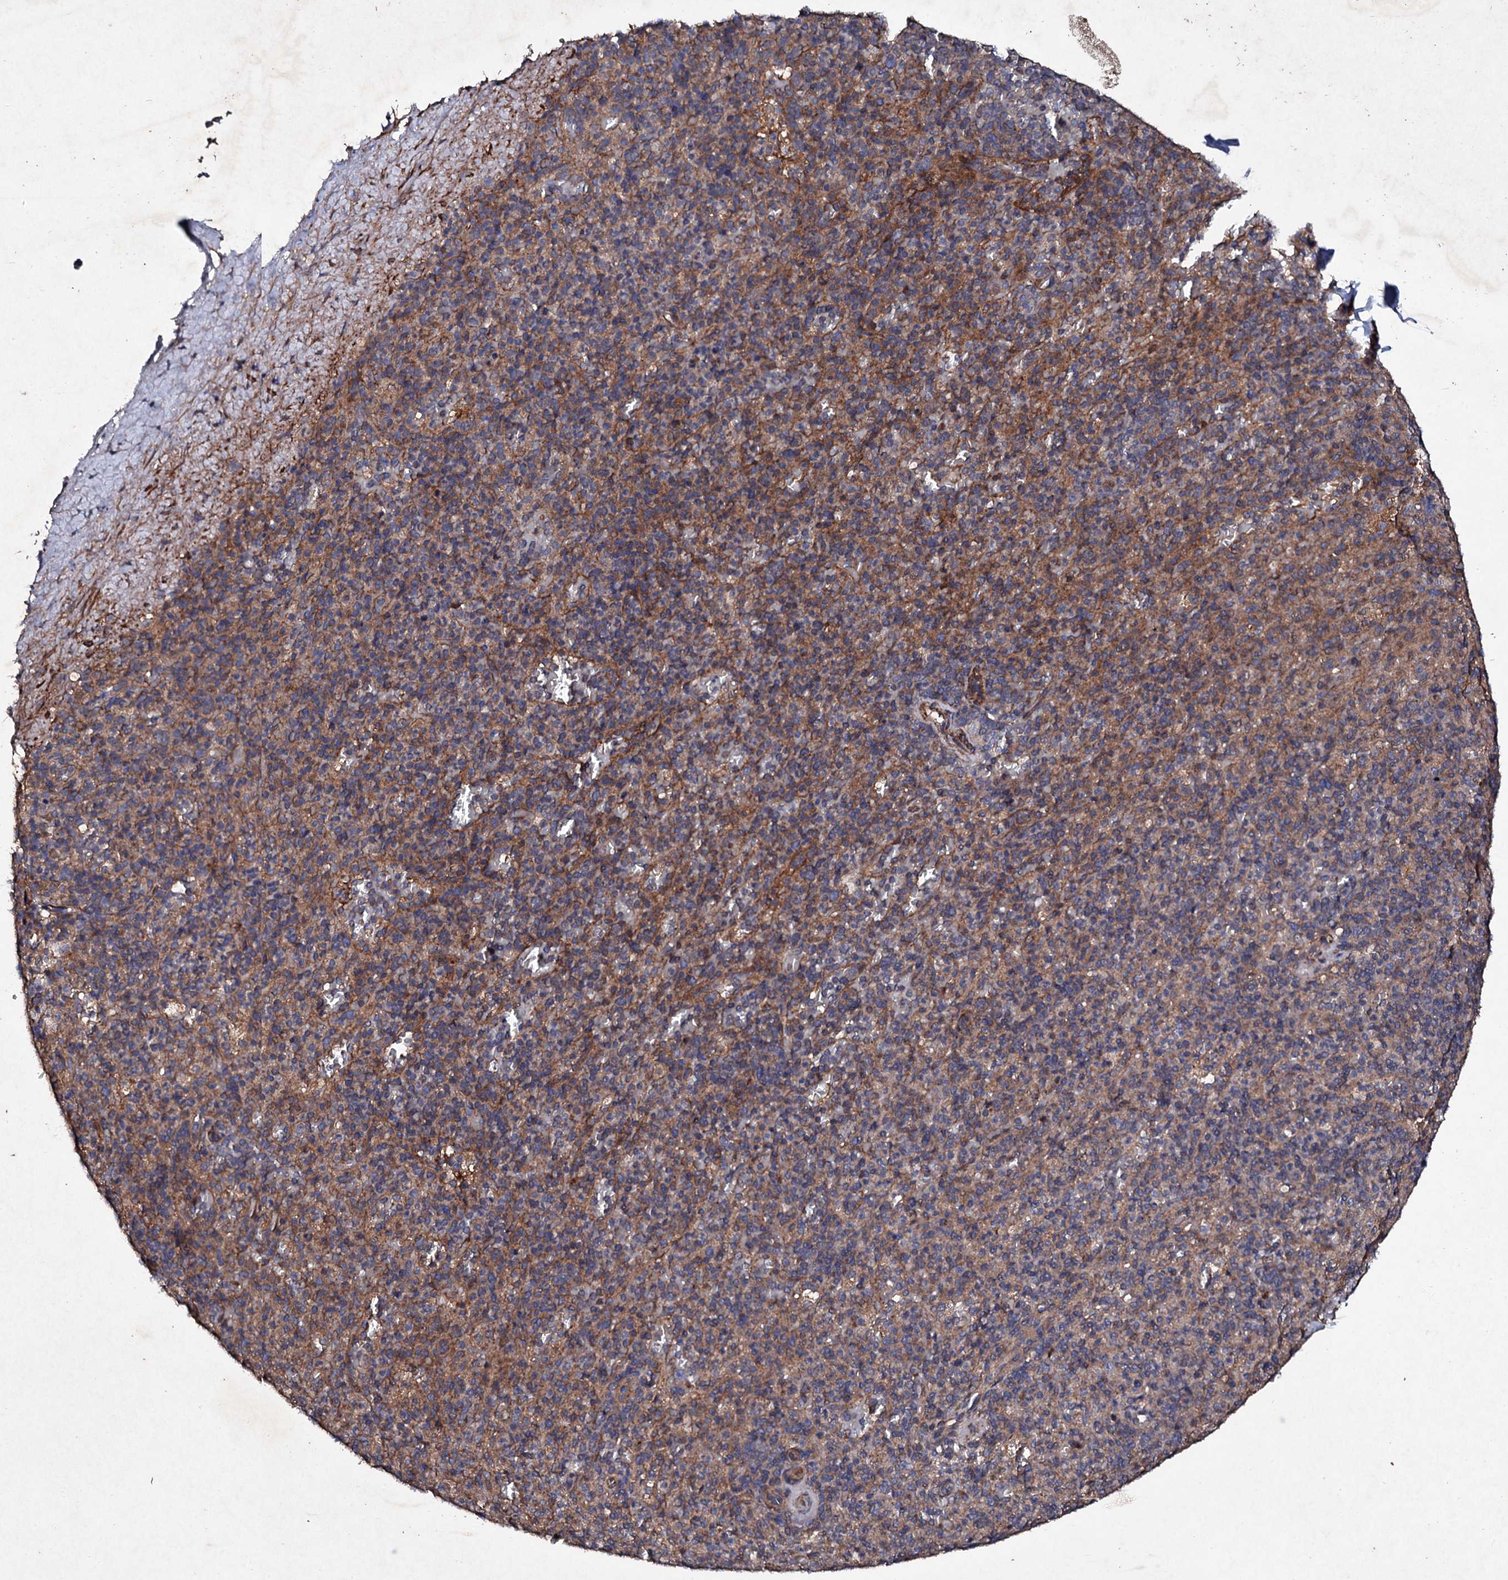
{"staining": {"intensity": "weak", "quantity": "<25%", "location": "cytoplasmic/membranous"}, "tissue": "spleen", "cell_type": "Cells in red pulp", "image_type": "normal", "snomed": [{"axis": "morphology", "description": "Normal tissue, NOS"}, {"axis": "topography", "description": "Spleen"}], "caption": "Immunohistochemistry histopathology image of unremarkable human spleen stained for a protein (brown), which reveals no staining in cells in red pulp.", "gene": "MOCOS", "patient": {"sex": "male", "age": 82}}